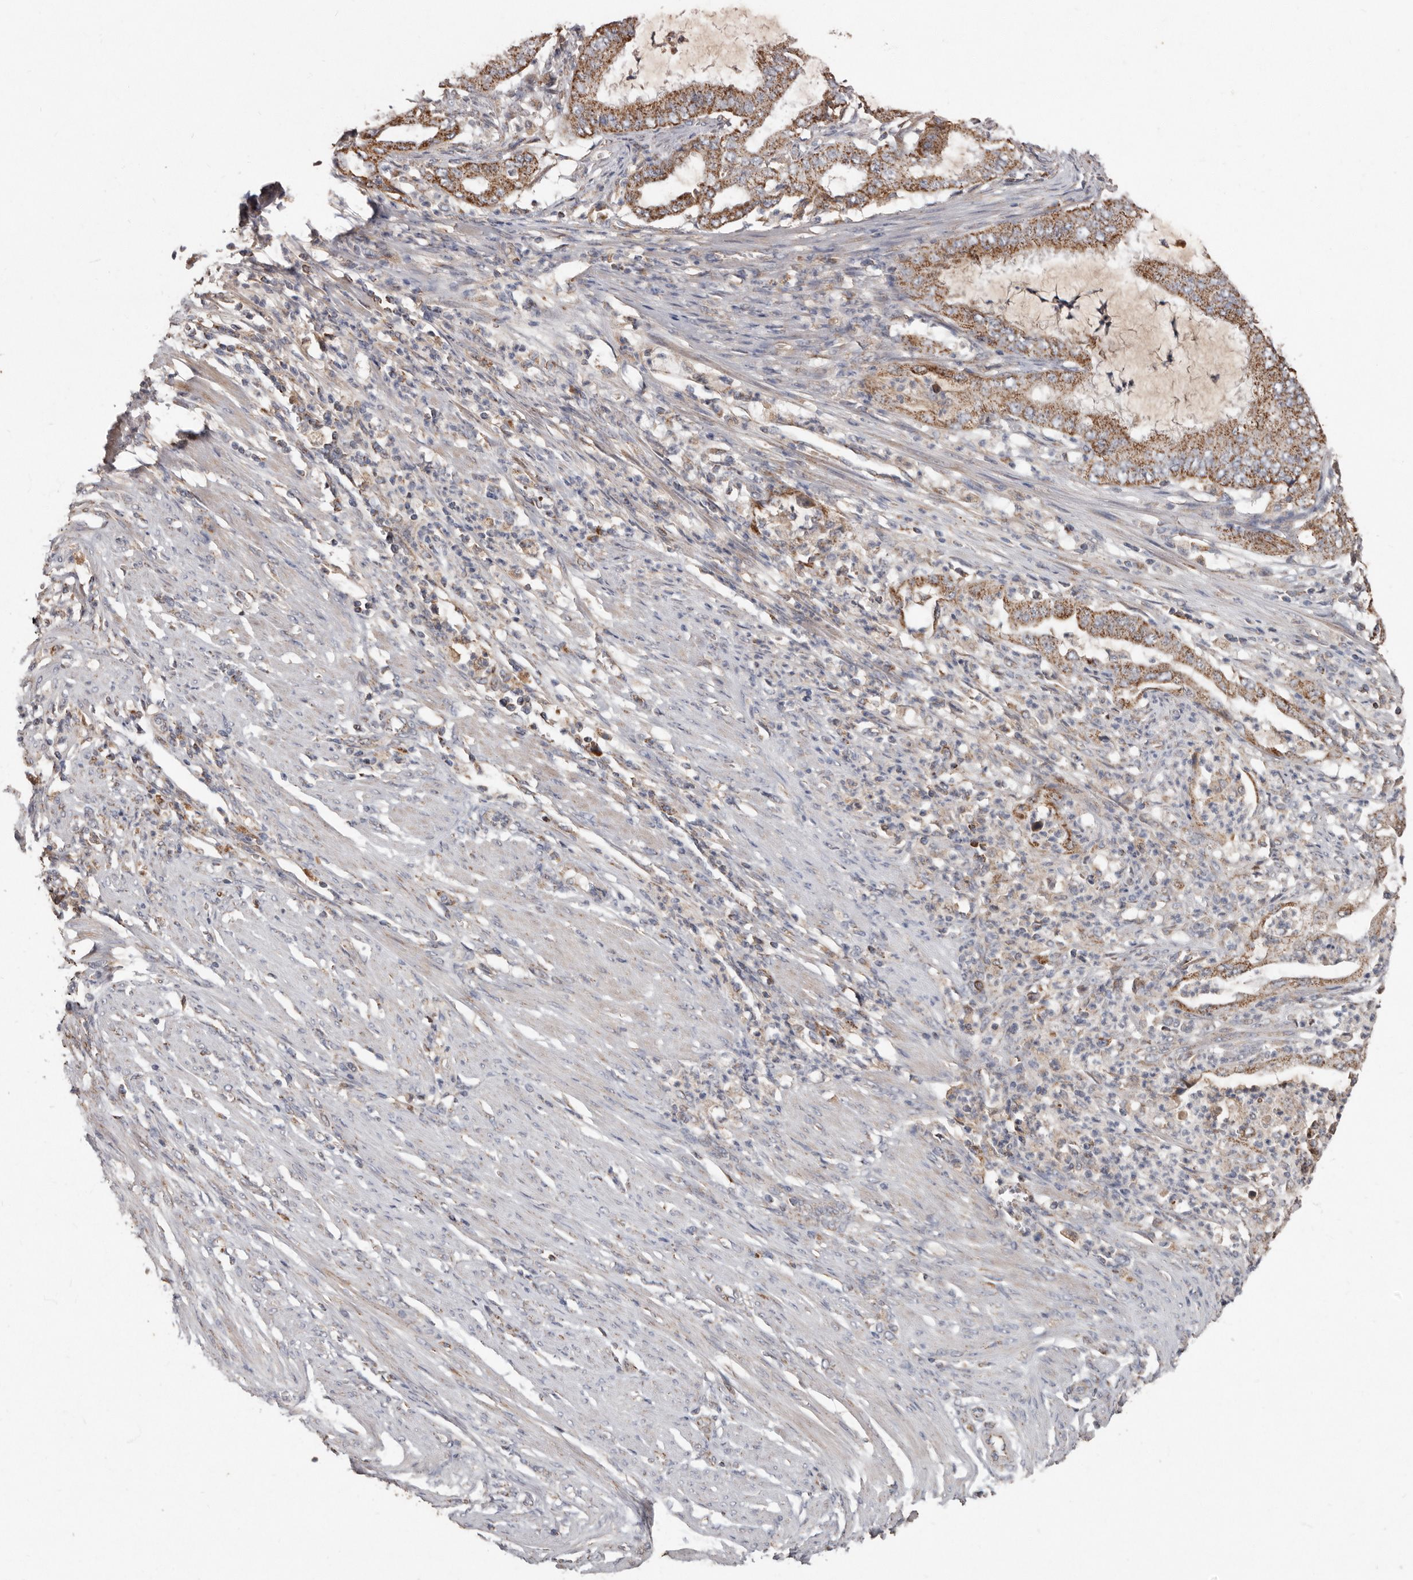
{"staining": {"intensity": "moderate", "quantity": ">75%", "location": "cytoplasmic/membranous"}, "tissue": "endometrial cancer", "cell_type": "Tumor cells", "image_type": "cancer", "snomed": [{"axis": "morphology", "description": "Adenocarcinoma, NOS"}, {"axis": "topography", "description": "Endometrium"}], "caption": "This photomicrograph reveals immunohistochemistry staining of endometrial cancer (adenocarcinoma), with medium moderate cytoplasmic/membranous staining in approximately >75% of tumor cells.", "gene": "KIF26B", "patient": {"sex": "female", "age": 51}}